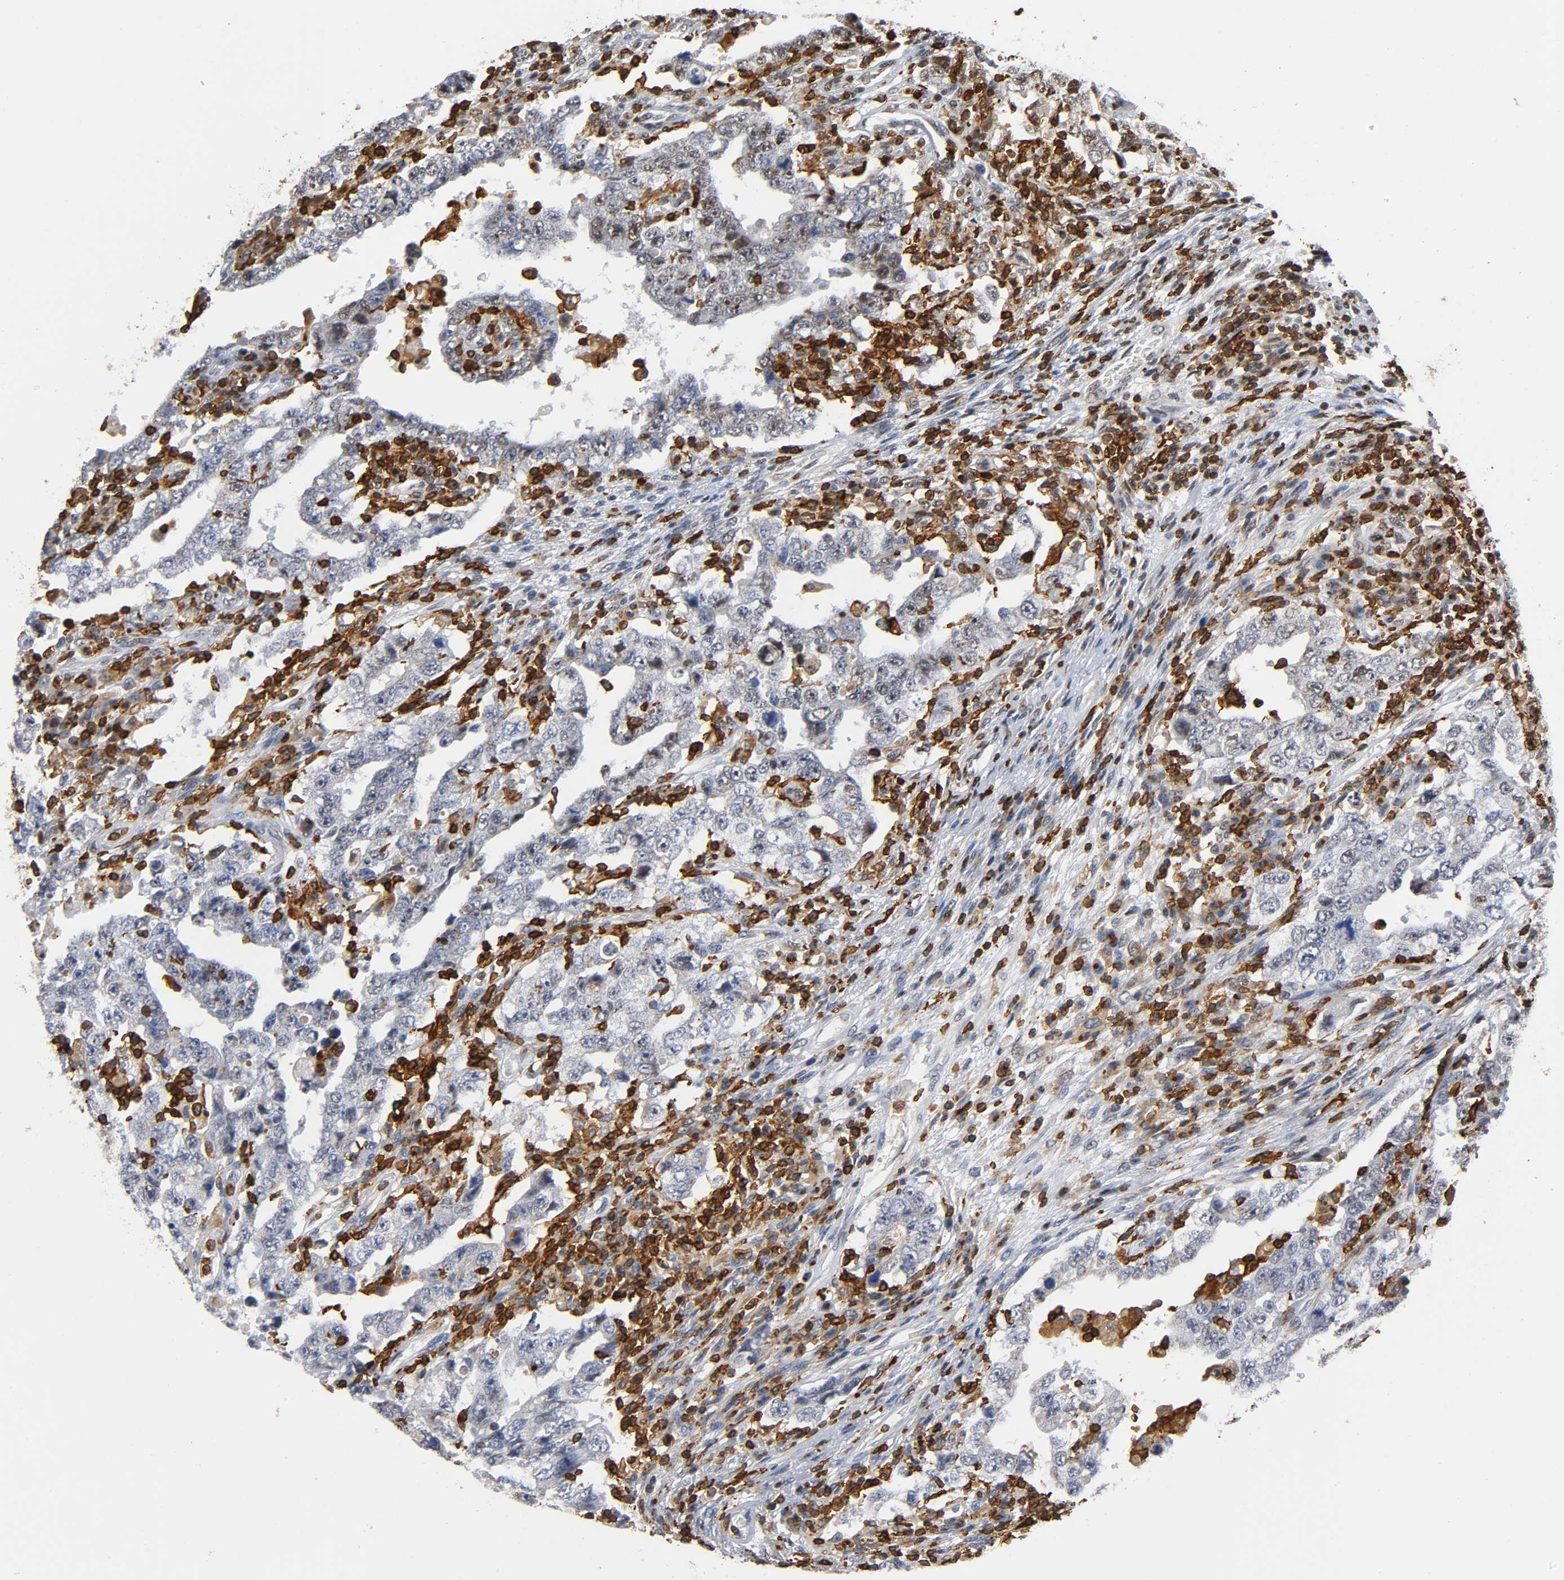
{"staining": {"intensity": "moderate", "quantity": "25%-75%", "location": "cytoplasmic/membranous"}, "tissue": "testis cancer", "cell_type": "Tumor cells", "image_type": "cancer", "snomed": [{"axis": "morphology", "description": "Carcinoma, Embryonal, NOS"}, {"axis": "topography", "description": "Testis"}], "caption": "Moderate cytoplasmic/membranous expression for a protein is seen in approximately 25%-75% of tumor cells of embryonal carcinoma (testis) using IHC.", "gene": "CAPN10", "patient": {"sex": "male", "age": 26}}